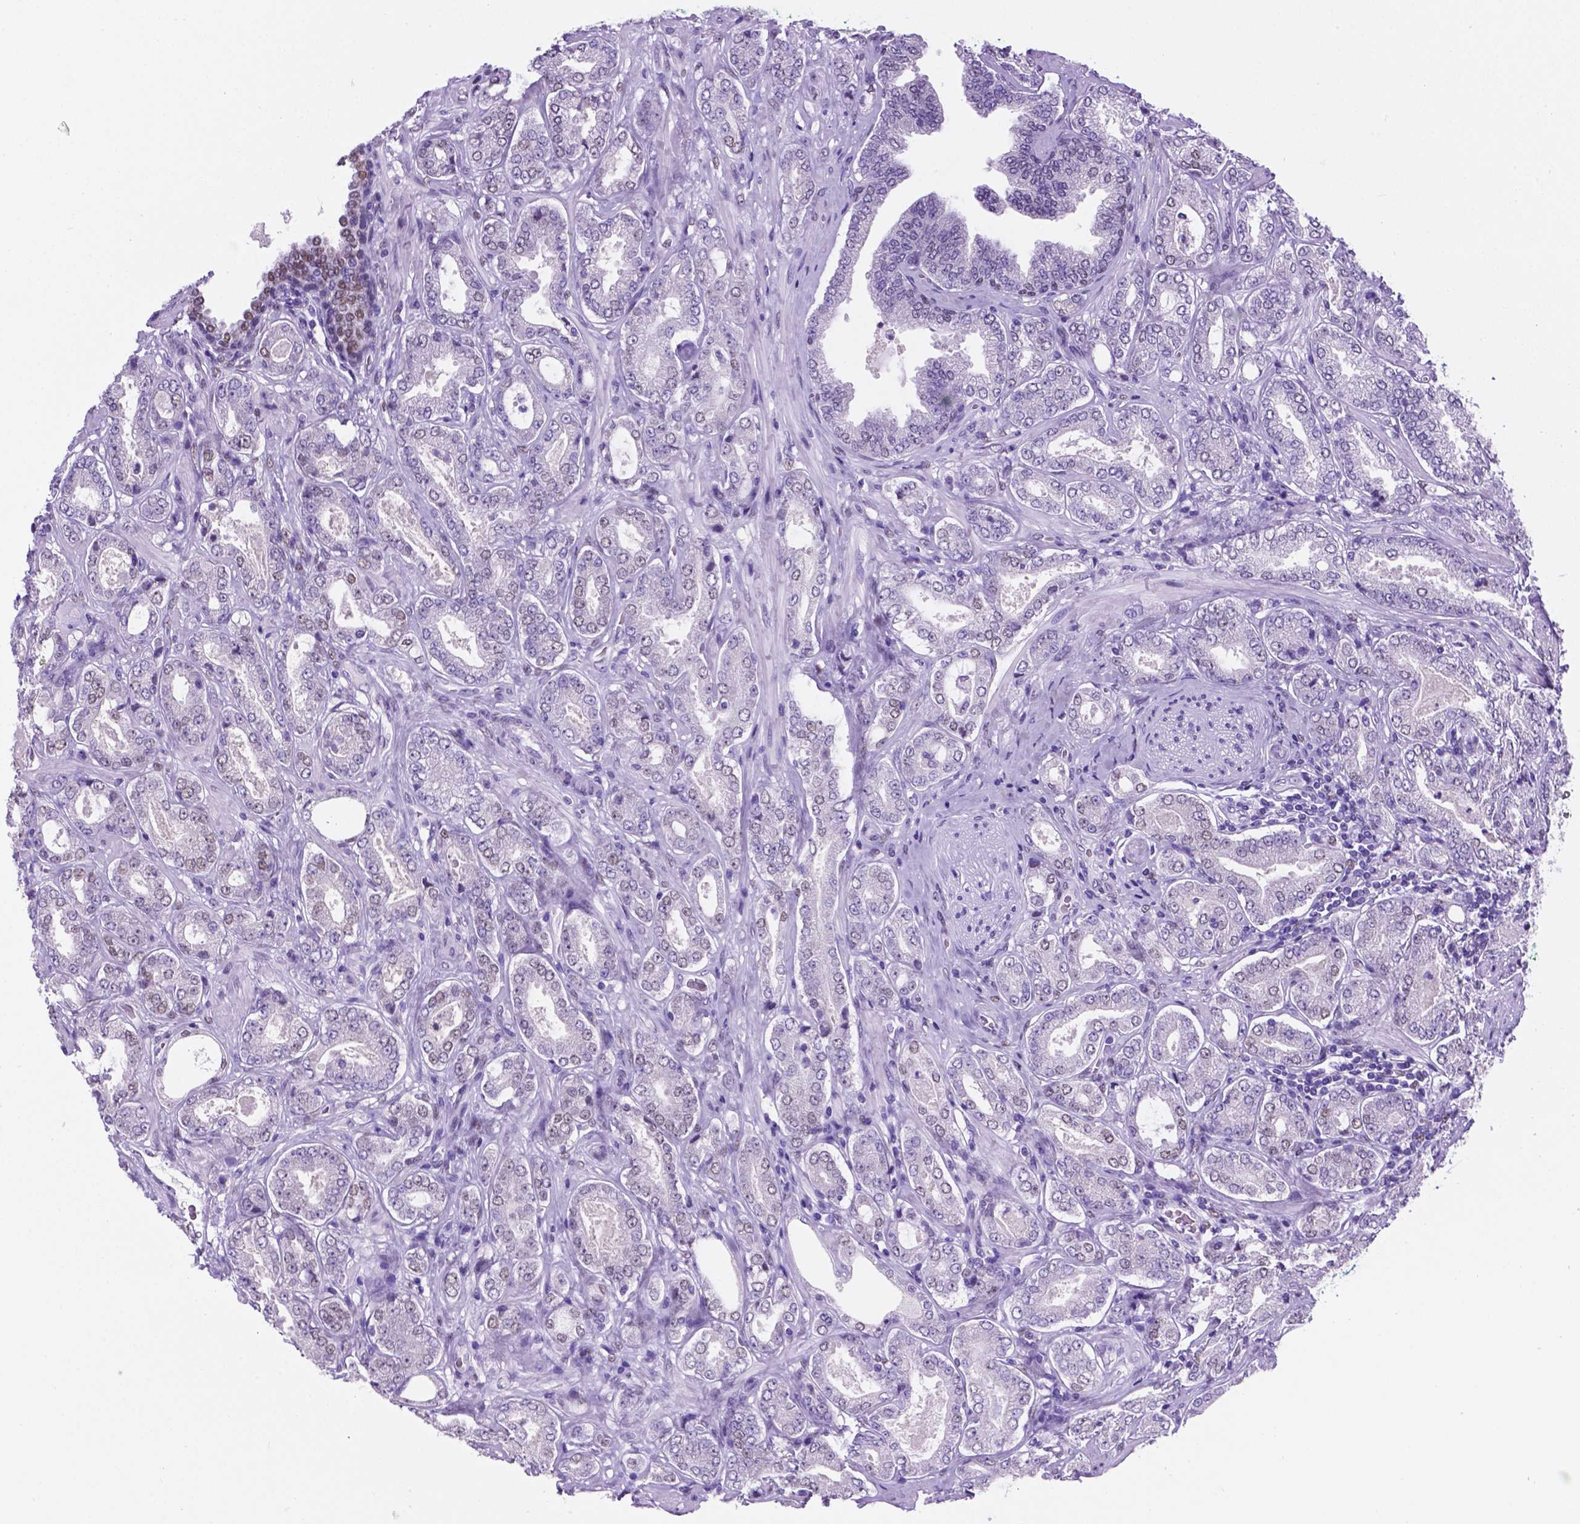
{"staining": {"intensity": "moderate", "quantity": "<25%", "location": "nuclear"}, "tissue": "prostate cancer", "cell_type": "Tumor cells", "image_type": "cancer", "snomed": [{"axis": "morphology", "description": "Adenocarcinoma, NOS"}, {"axis": "topography", "description": "Prostate"}], "caption": "A brown stain shows moderate nuclear staining of a protein in prostate cancer (adenocarcinoma) tumor cells. (DAB (3,3'-diaminobenzidine) IHC with brightfield microscopy, high magnification).", "gene": "TMEM210", "patient": {"sex": "male", "age": 64}}